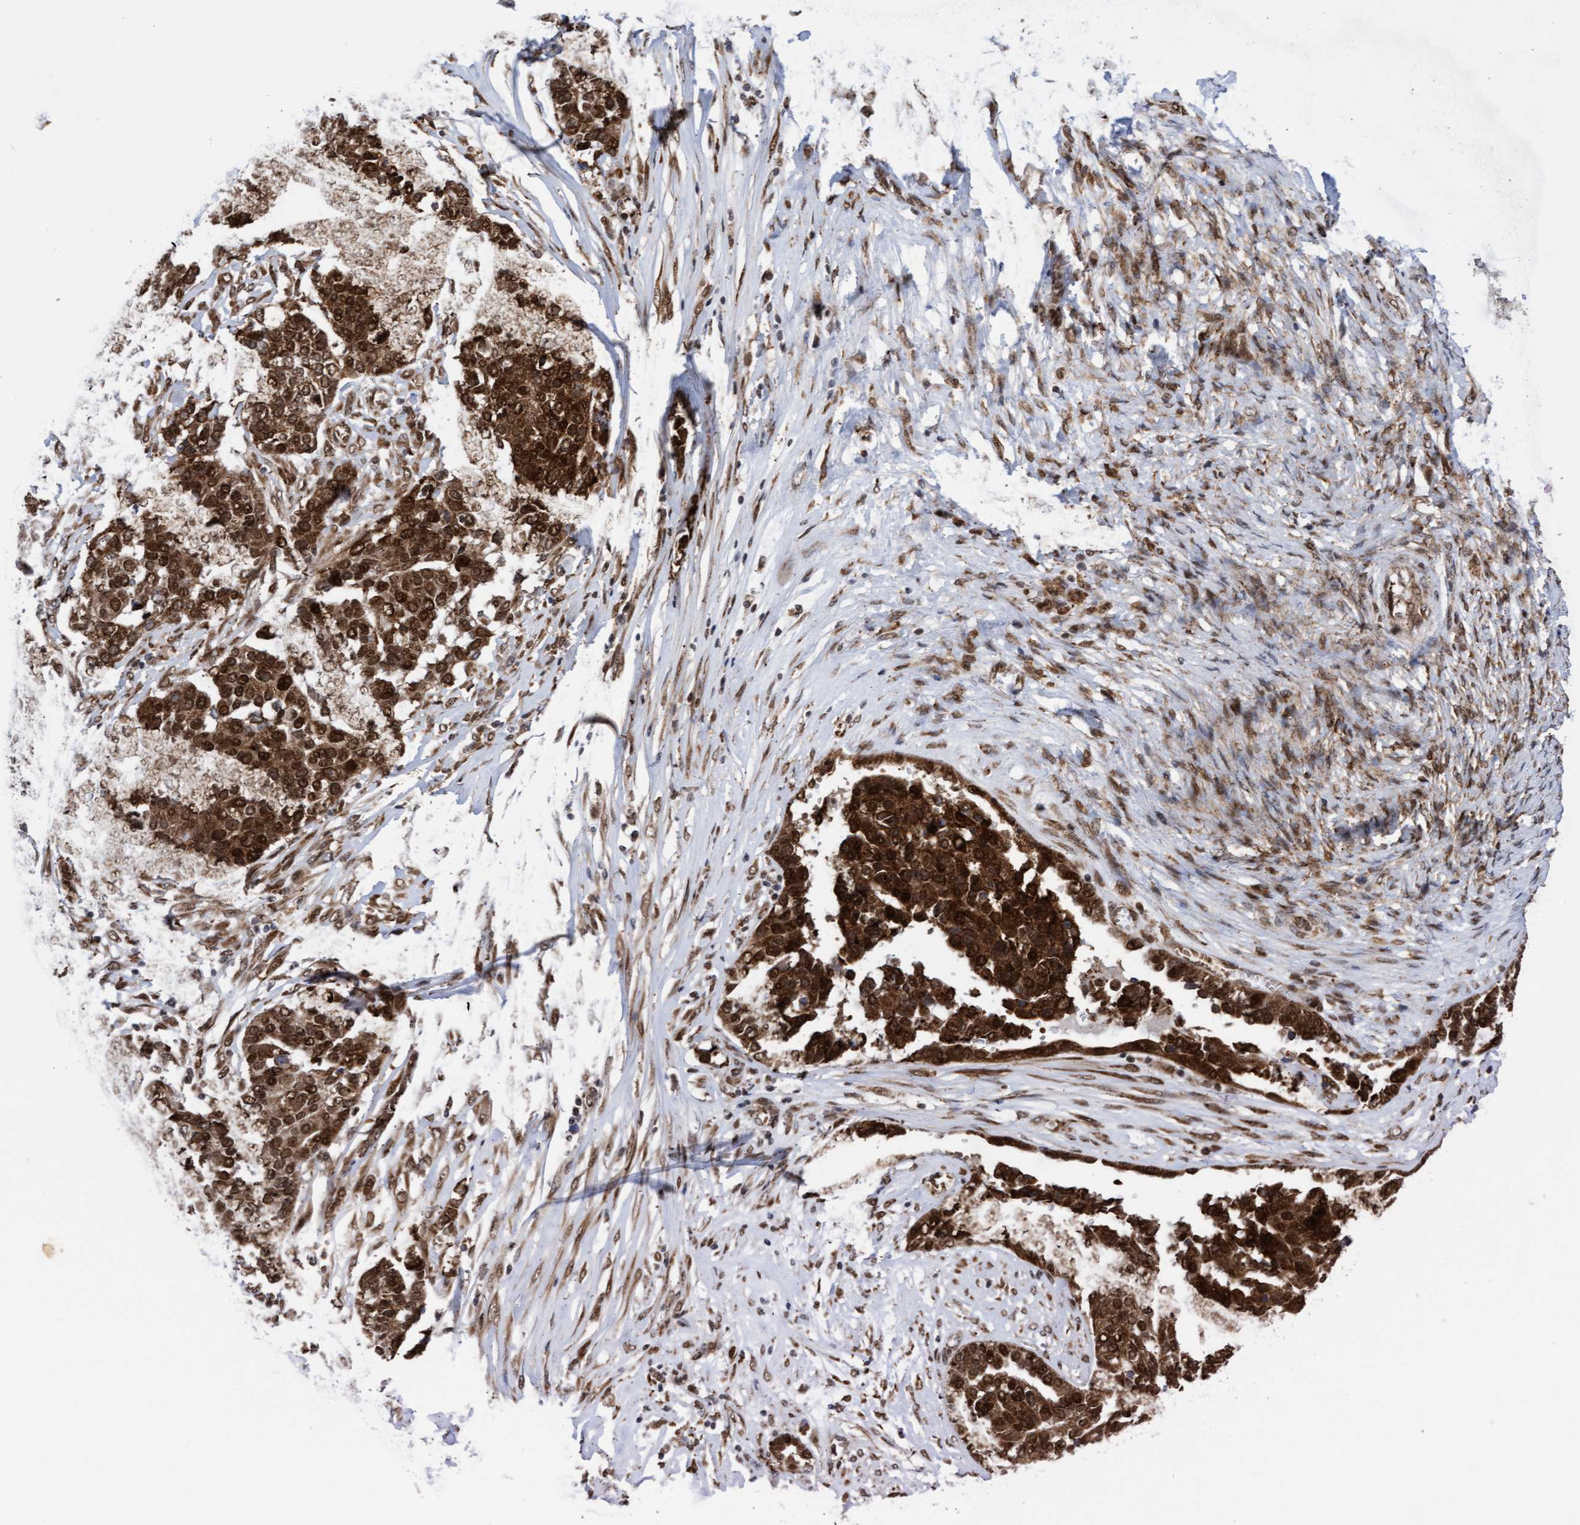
{"staining": {"intensity": "strong", "quantity": ">75%", "location": "cytoplasmic/membranous,nuclear"}, "tissue": "ovarian cancer", "cell_type": "Tumor cells", "image_type": "cancer", "snomed": [{"axis": "morphology", "description": "Cystadenocarcinoma, serous, NOS"}, {"axis": "topography", "description": "Ovary"}], "caption": "This is a micrograph of immunohistochemistry staining of ovarian cancer (serous cystadenocarcinoma), which shows strong positivity in the cytoplasmic/membranous and nuclear of tumor cells.", "gene": "TANC2", "patient": {"sex": "female", "age": 44}}